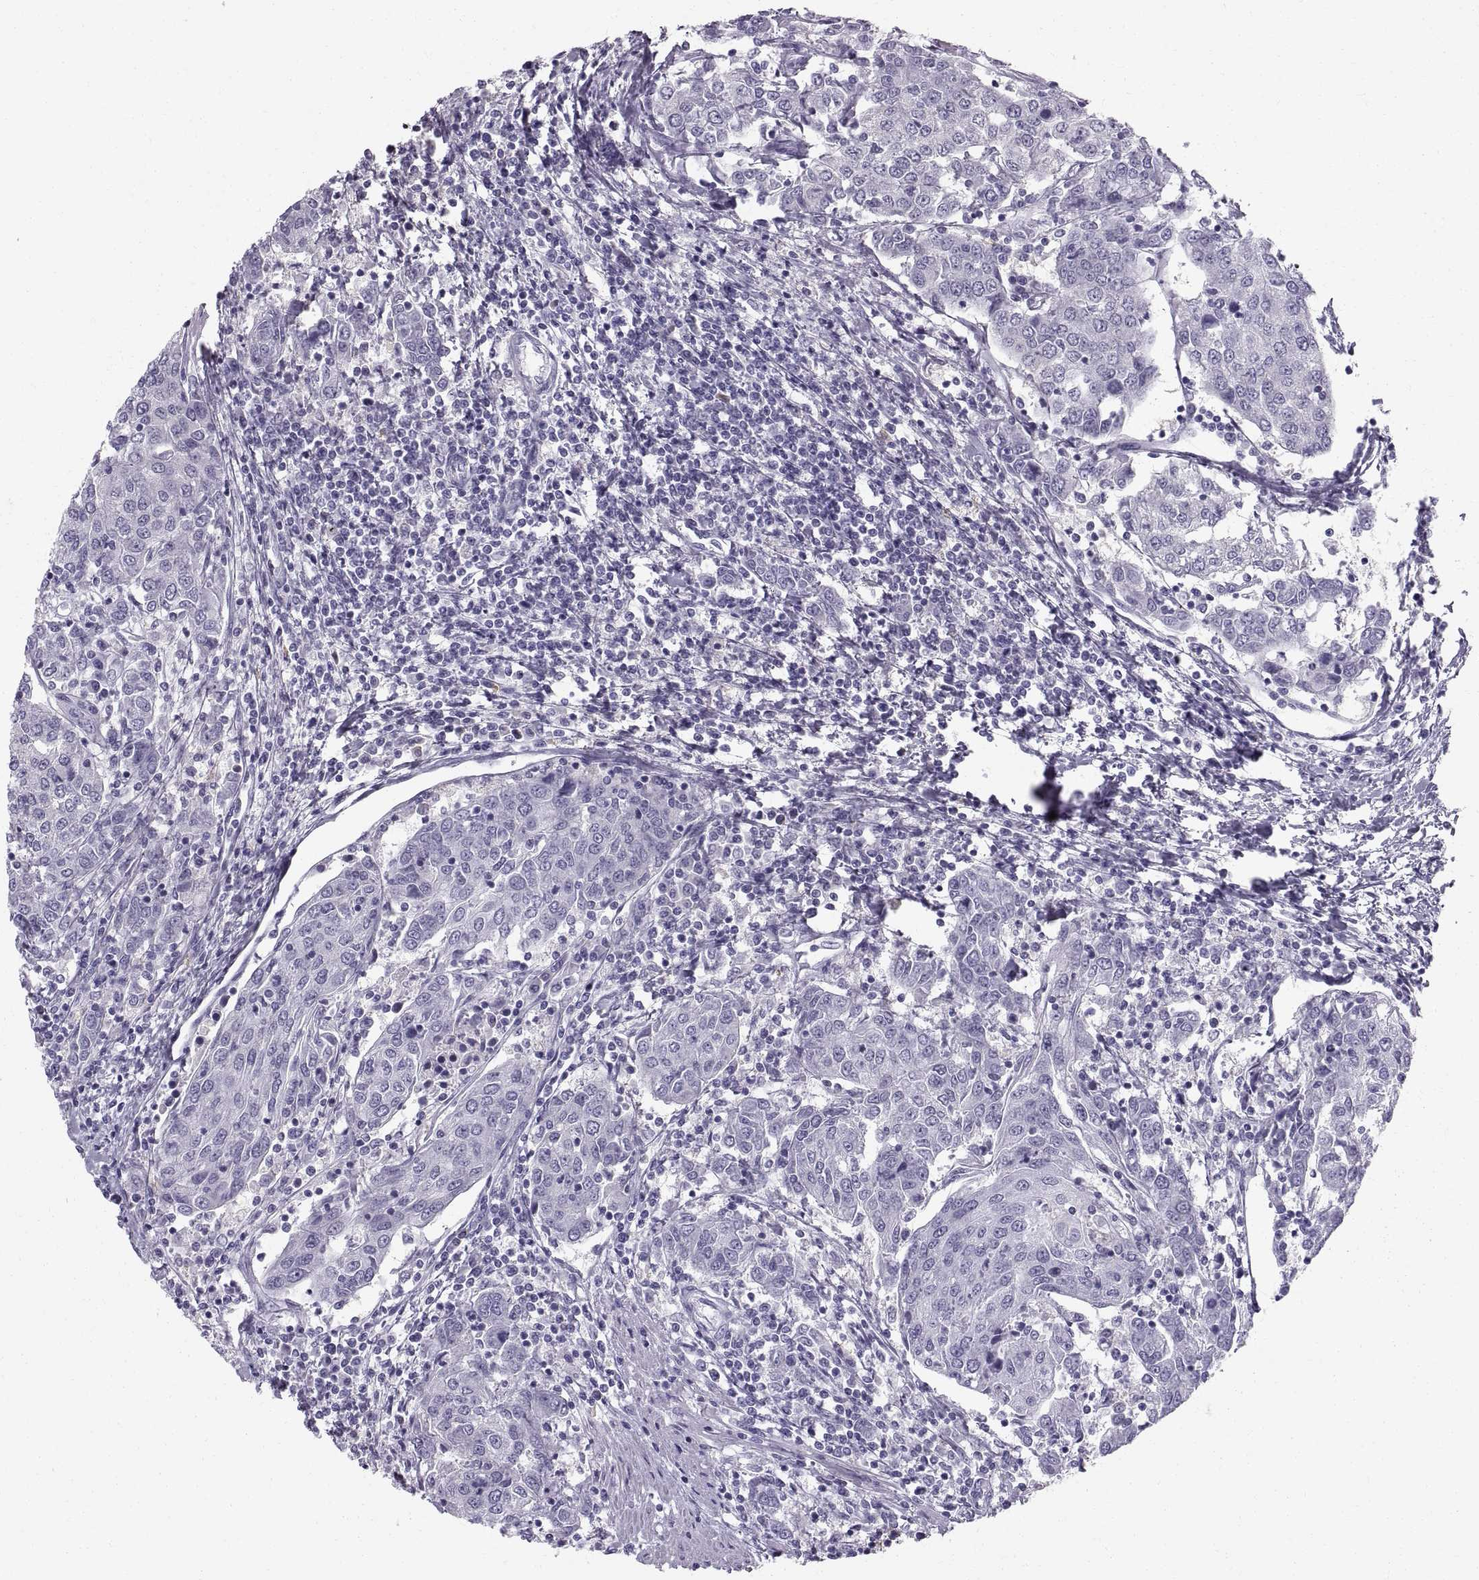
{"staining": {"intensity": "negative", "quantity": "none", "location": "none"}, "tissue": "urothelial cancer", "cell_type": "Tumor cells", "image_type": "cancer", "snomed": [{"axis": "morphology", "description": "Urothelial carcinoma, High grade"}, {"axis": "topography", "description": "Urinary bladder"}], "caption": "DAB (3,3'-diaminobenzidine) immunohistochemical staining of urothelial carcinoma (high-grade) displays no significant staining in tumor cells.", "gene": "SLC22A6", "patient": {"sex": "female", "age": 85}}